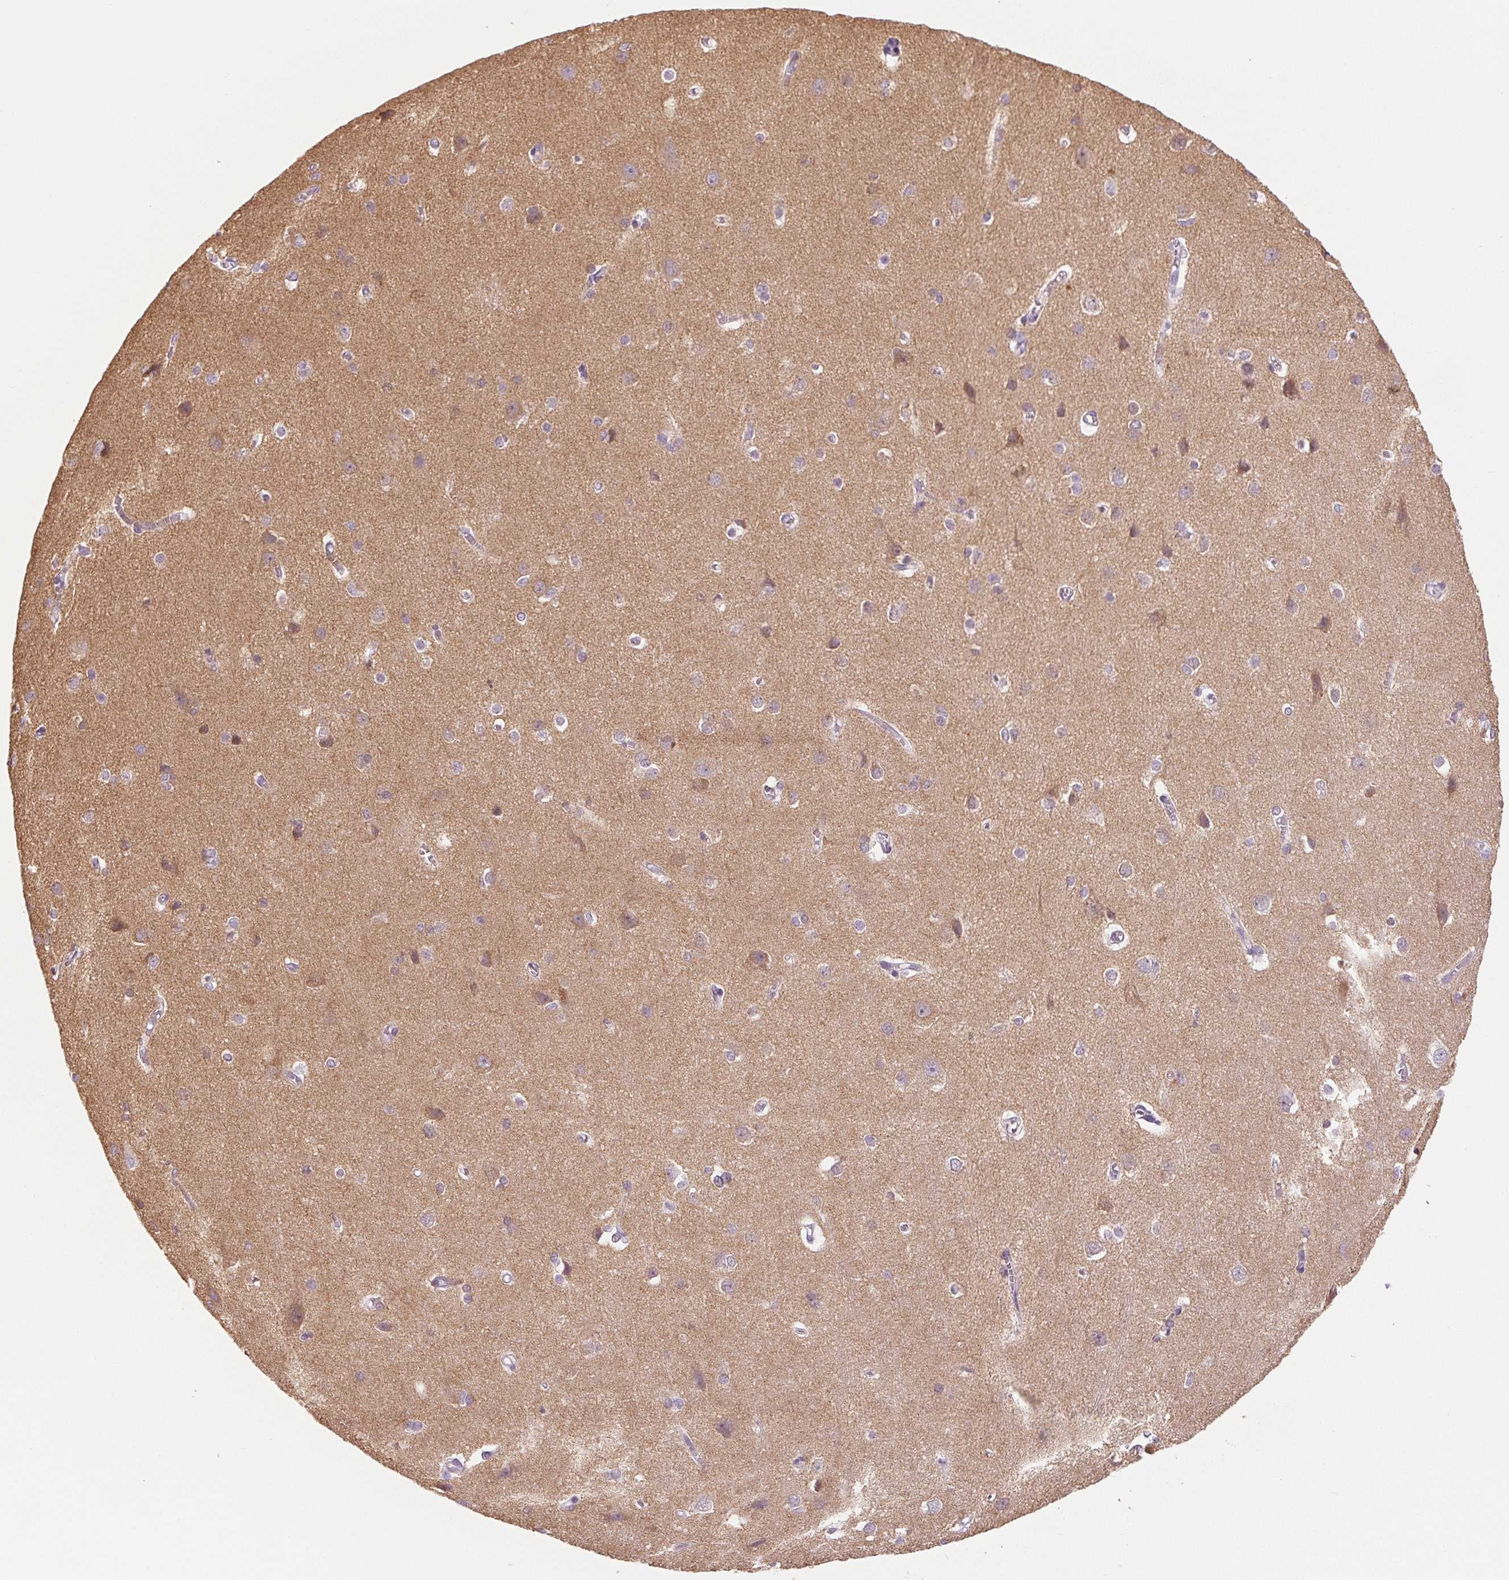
{"staining": {"intensity": "weak", "quantity": "25%-75%", "location": "nuclear"}, "tissue": "cerebral cortex", "cell_type": "Endothelial cells", "image_type": "normal", "snomed": [{"axis": "morphology", "description": "Normal tissue, NOS"}, {"axis": "topography", "description": "Cerebral cortex"}], "caption": "About 25%-75% of endothelial cells in benign human cerebral cortex show weak nuclear protein expression as visualized by brown immunohistochemical staining.", "gene": "DNAJC6", "patient": {"sex": "male", "age": 37}}